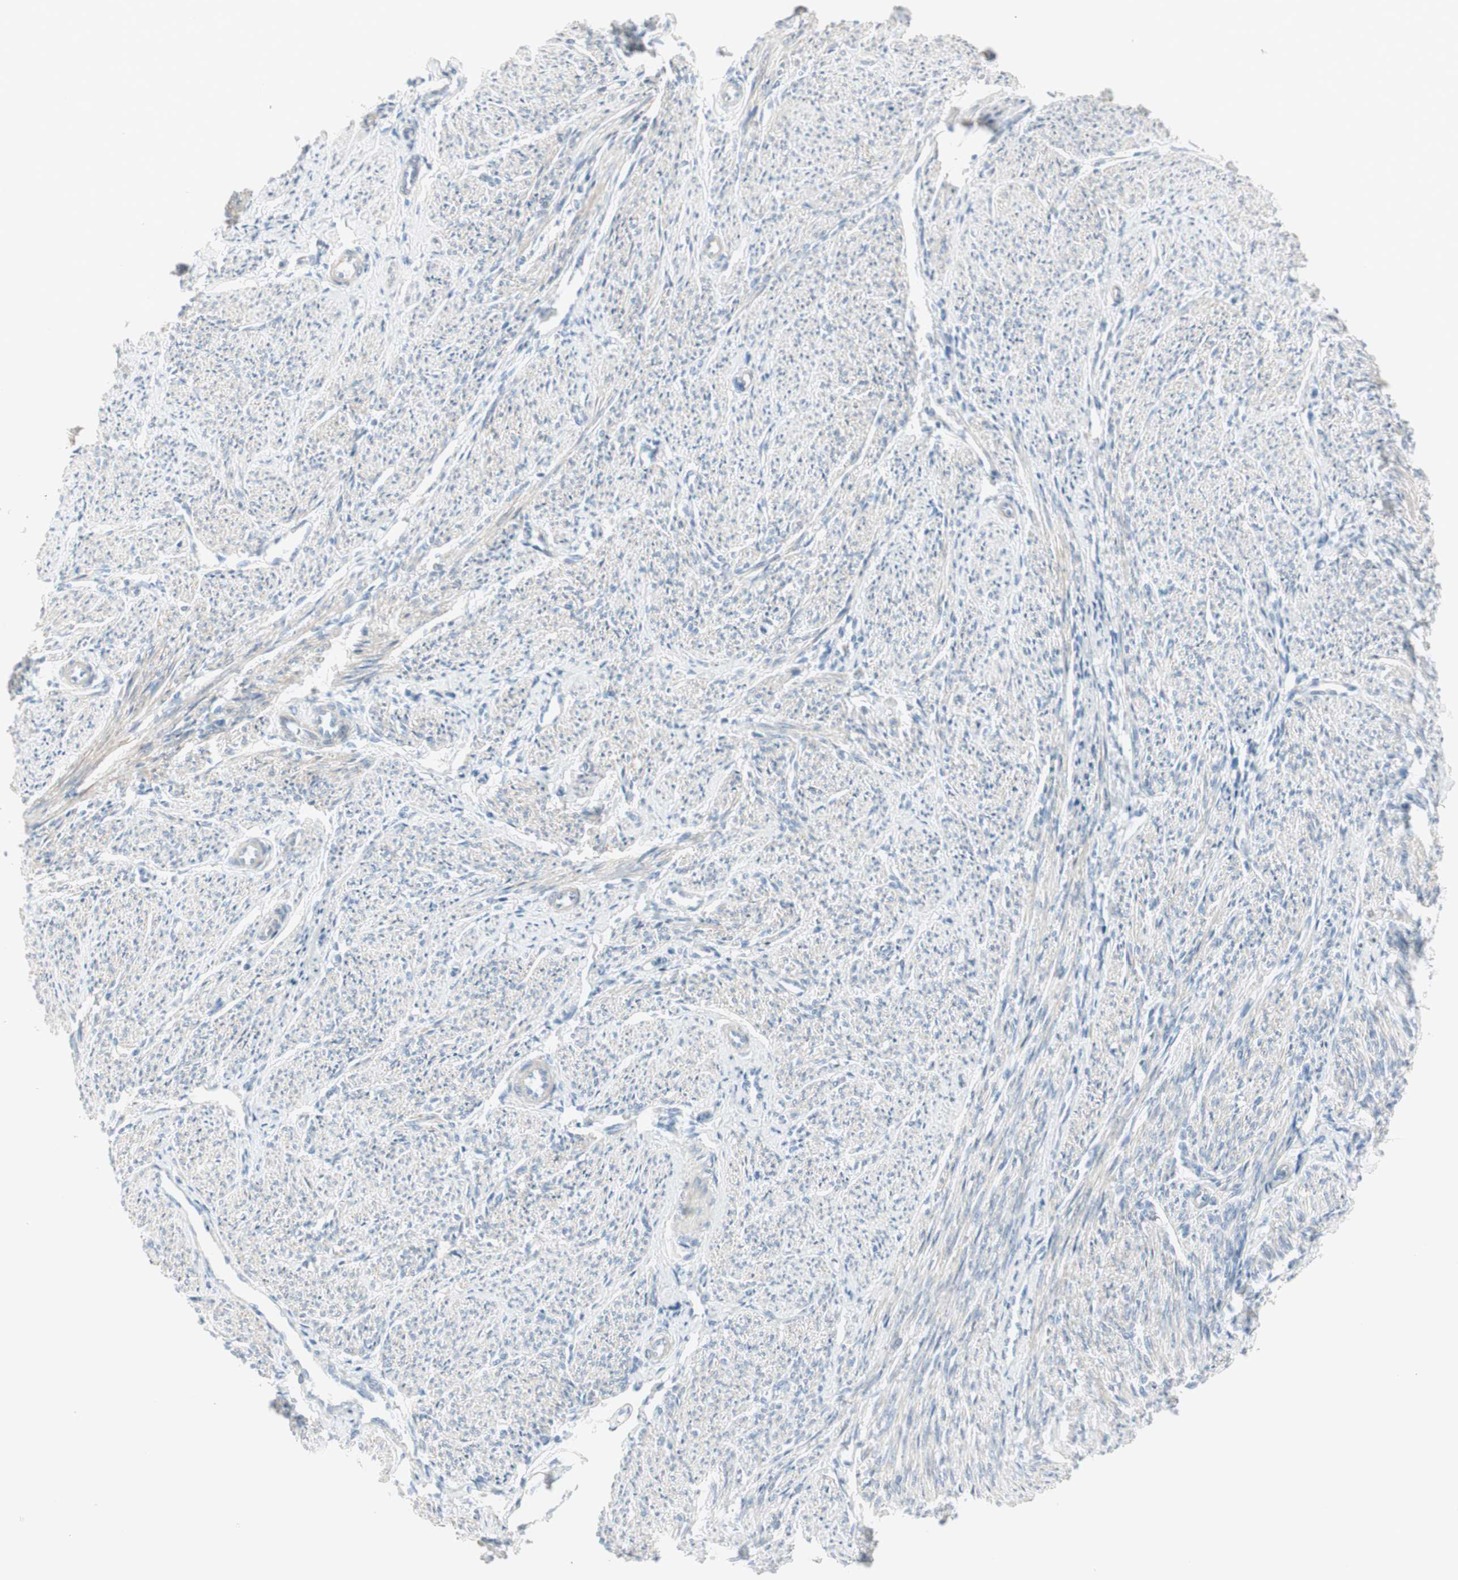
{"staining": {"intensity": "weak", "quantity": "25%-75%", "location": "cytoplasmic/membranous"}, "tissue": "smooth muscle", "cell_type": "Smooth muscle cells", "image_type": "normal", "snomed": [{"axis": "morphology", "description": "Normal tissue, NOS"}, {"axis": "topography", "description": "Smooth muscle"}], "caption": "IHC of benign smooth muscle exhibits low levels of weak cytoplasmic/membranous positivity in approximately 25%-75% of smooth muscle cells. (DAB = brown stain, brightfield microscopy at high magnification).", "gene": "CDHR5", "patient": {"sex": "female", "age": 65}}